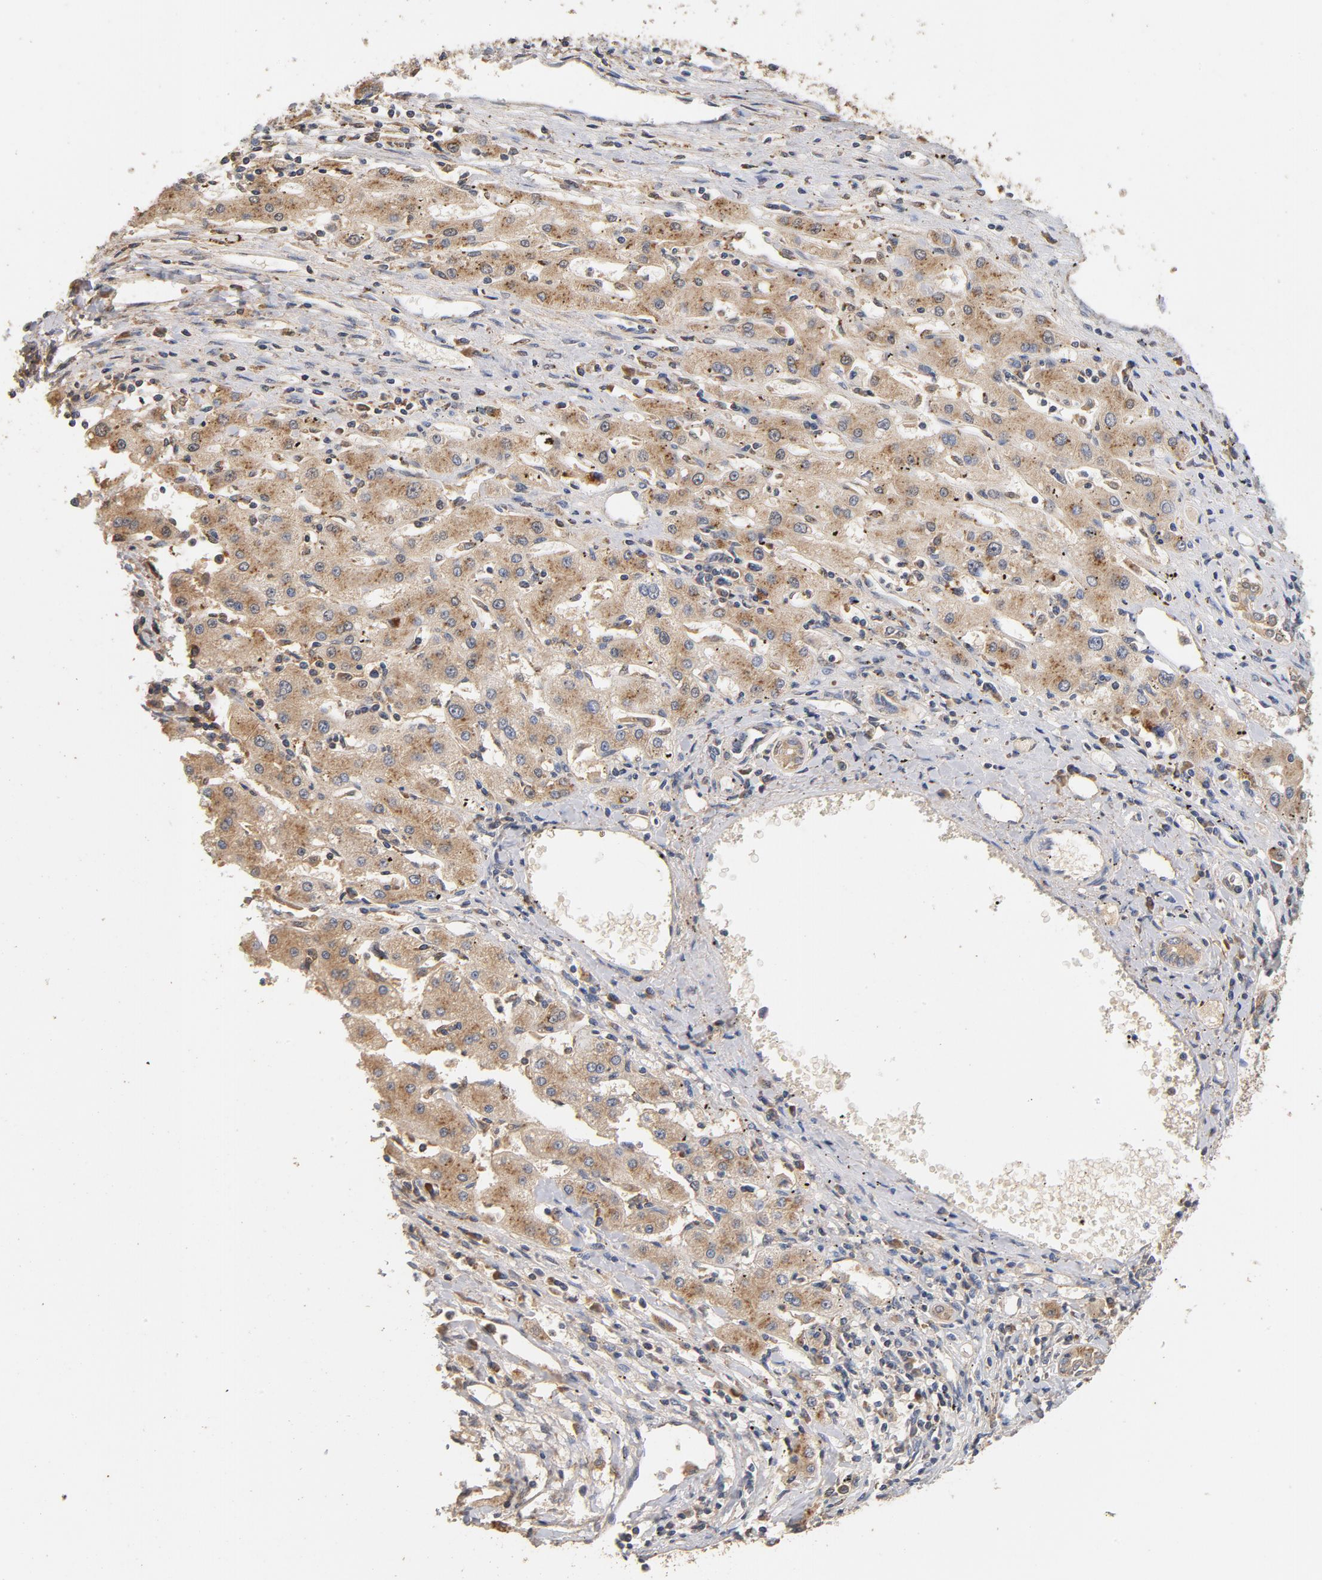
{"staining": {"intensity": "moderate", "quantity": ">75%", "location": "cytoplasmic/membranous"}, "tissue": "liver cancer", "cell_type": "Tumor cells", "image_type": "cancer", "snomed": [{"axis": "morphology", "description": "Carcinoma, Hepatocellular, NOS"}, {"axis": "topography", "description": "Liver"}], "caption": "IHC of liver hepatocellular carcinoma displays medium levels of moderate cytoplasmic/membranous expression in about >75% of tumor cells.", "gene": "DDX6", "patient": {"sex": "male", "age": 72}}